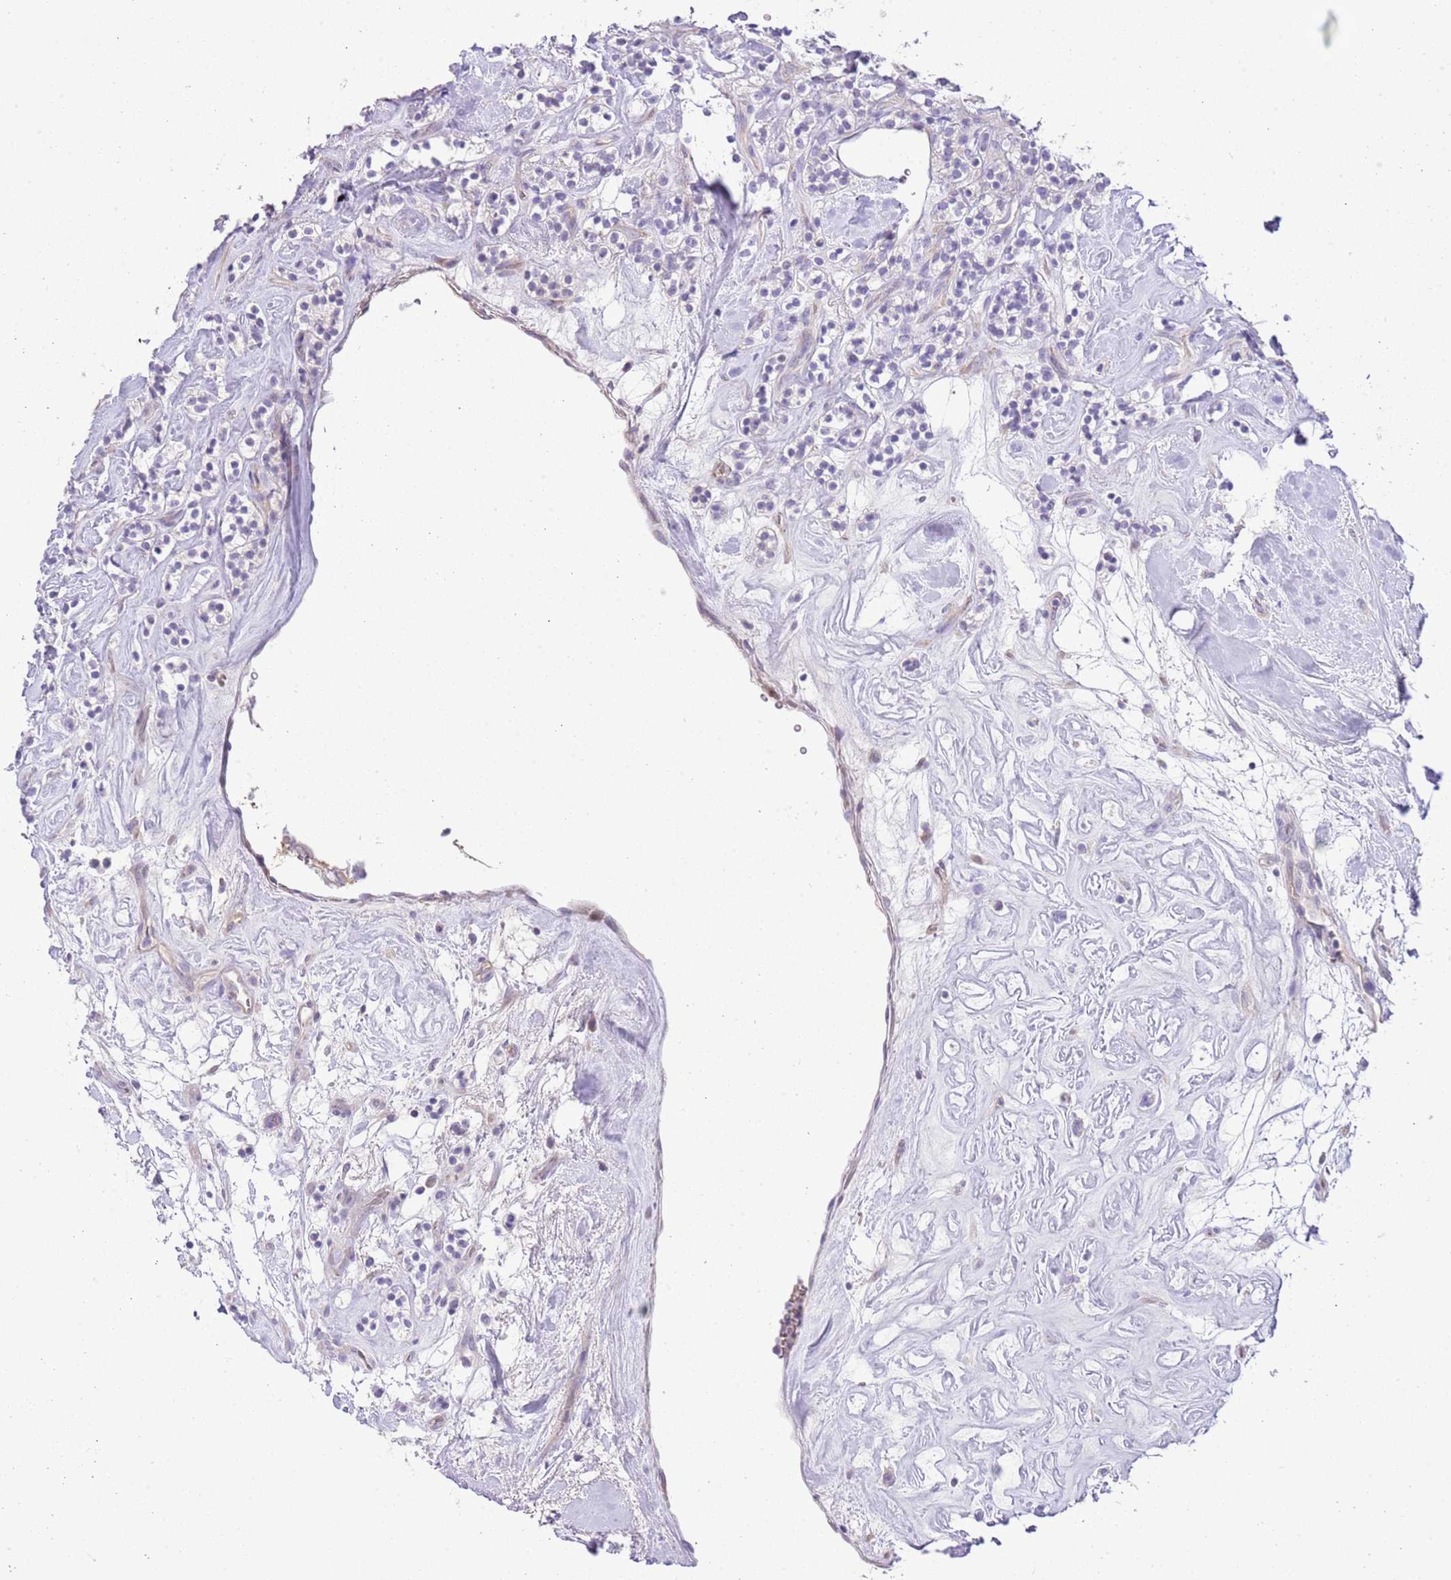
{"staining": {"intensity": "negative", "quantity": "none", "location": "none"}, "tissue": "renal cancer", "cell_type": "Tumor cells", "image_type": "cancer", "snomed": [{"axis": "morphology", "description": "Adenocarcinoma, NOS"}, {"axis": "topography", "description": "Kidney"}], "caption": "Immunohistochemical staining of renal adenocarcinoma shows no significant positivity in tumor cells.", "gene": "FBRSL1", "patient": {"sex": "male", "age": 77}}